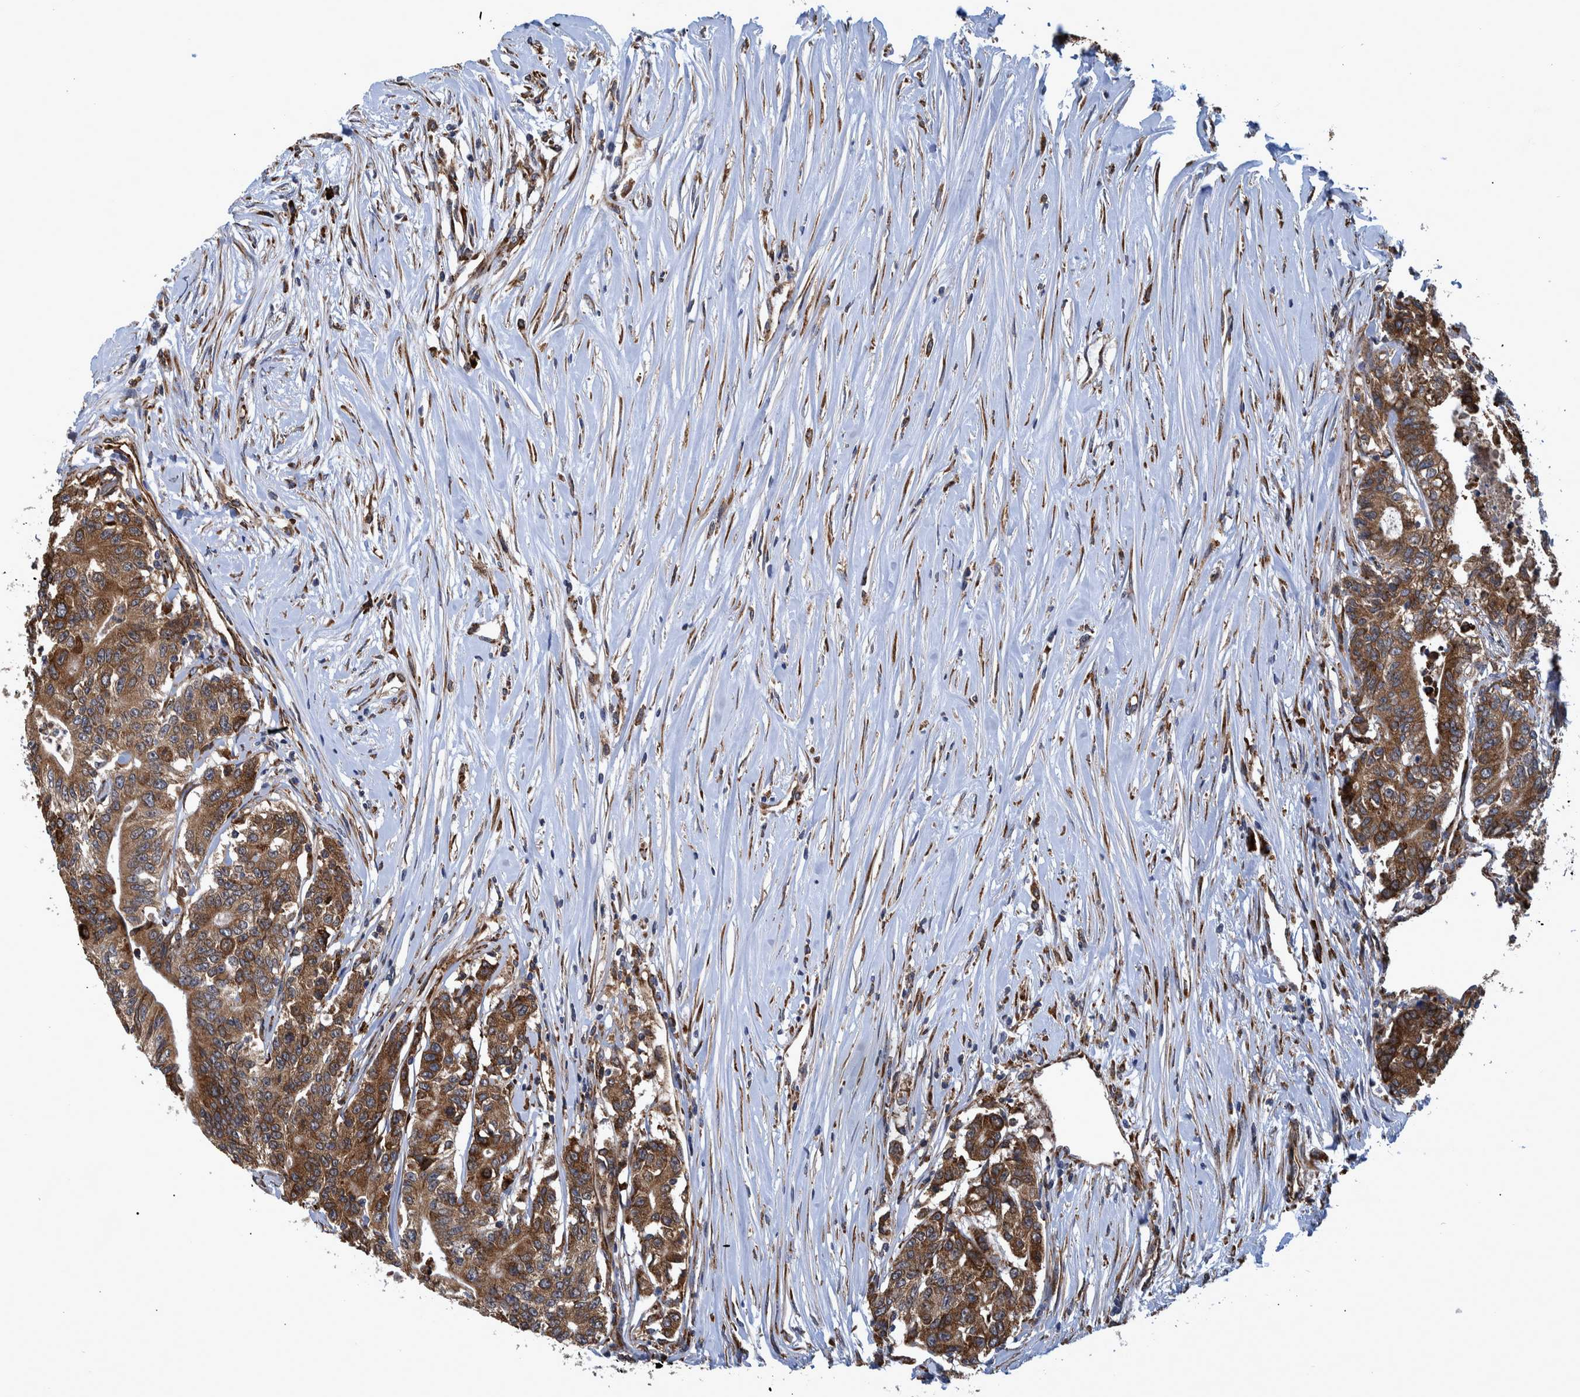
{"staining": {"intensity": "moderate", "quantity": ">75%", "location": "cytoplasmic/membranous"}, "tissue": "colorectal cancer", "cell_type": "Tumor cells", "image_type": "cancer", "snomed": [{"axis": "morphology", "description": "Adenocarcinoma, NOS"}, {"axis": "topography", "description": "Colon"}], "caption": "Moderate cytoplasmic/membranous protein positivity is identified in about >75% of tumor cells in colorectal adenocarcinoma. The staining is performed using DAB (3,3'-diaminobenzidine) brown chromogen to label protein expression. The nuclei are counter-stained blue using hematoxylin.", "gene": "SPAG5", "patient": {"sex": "female", "age": 77}}